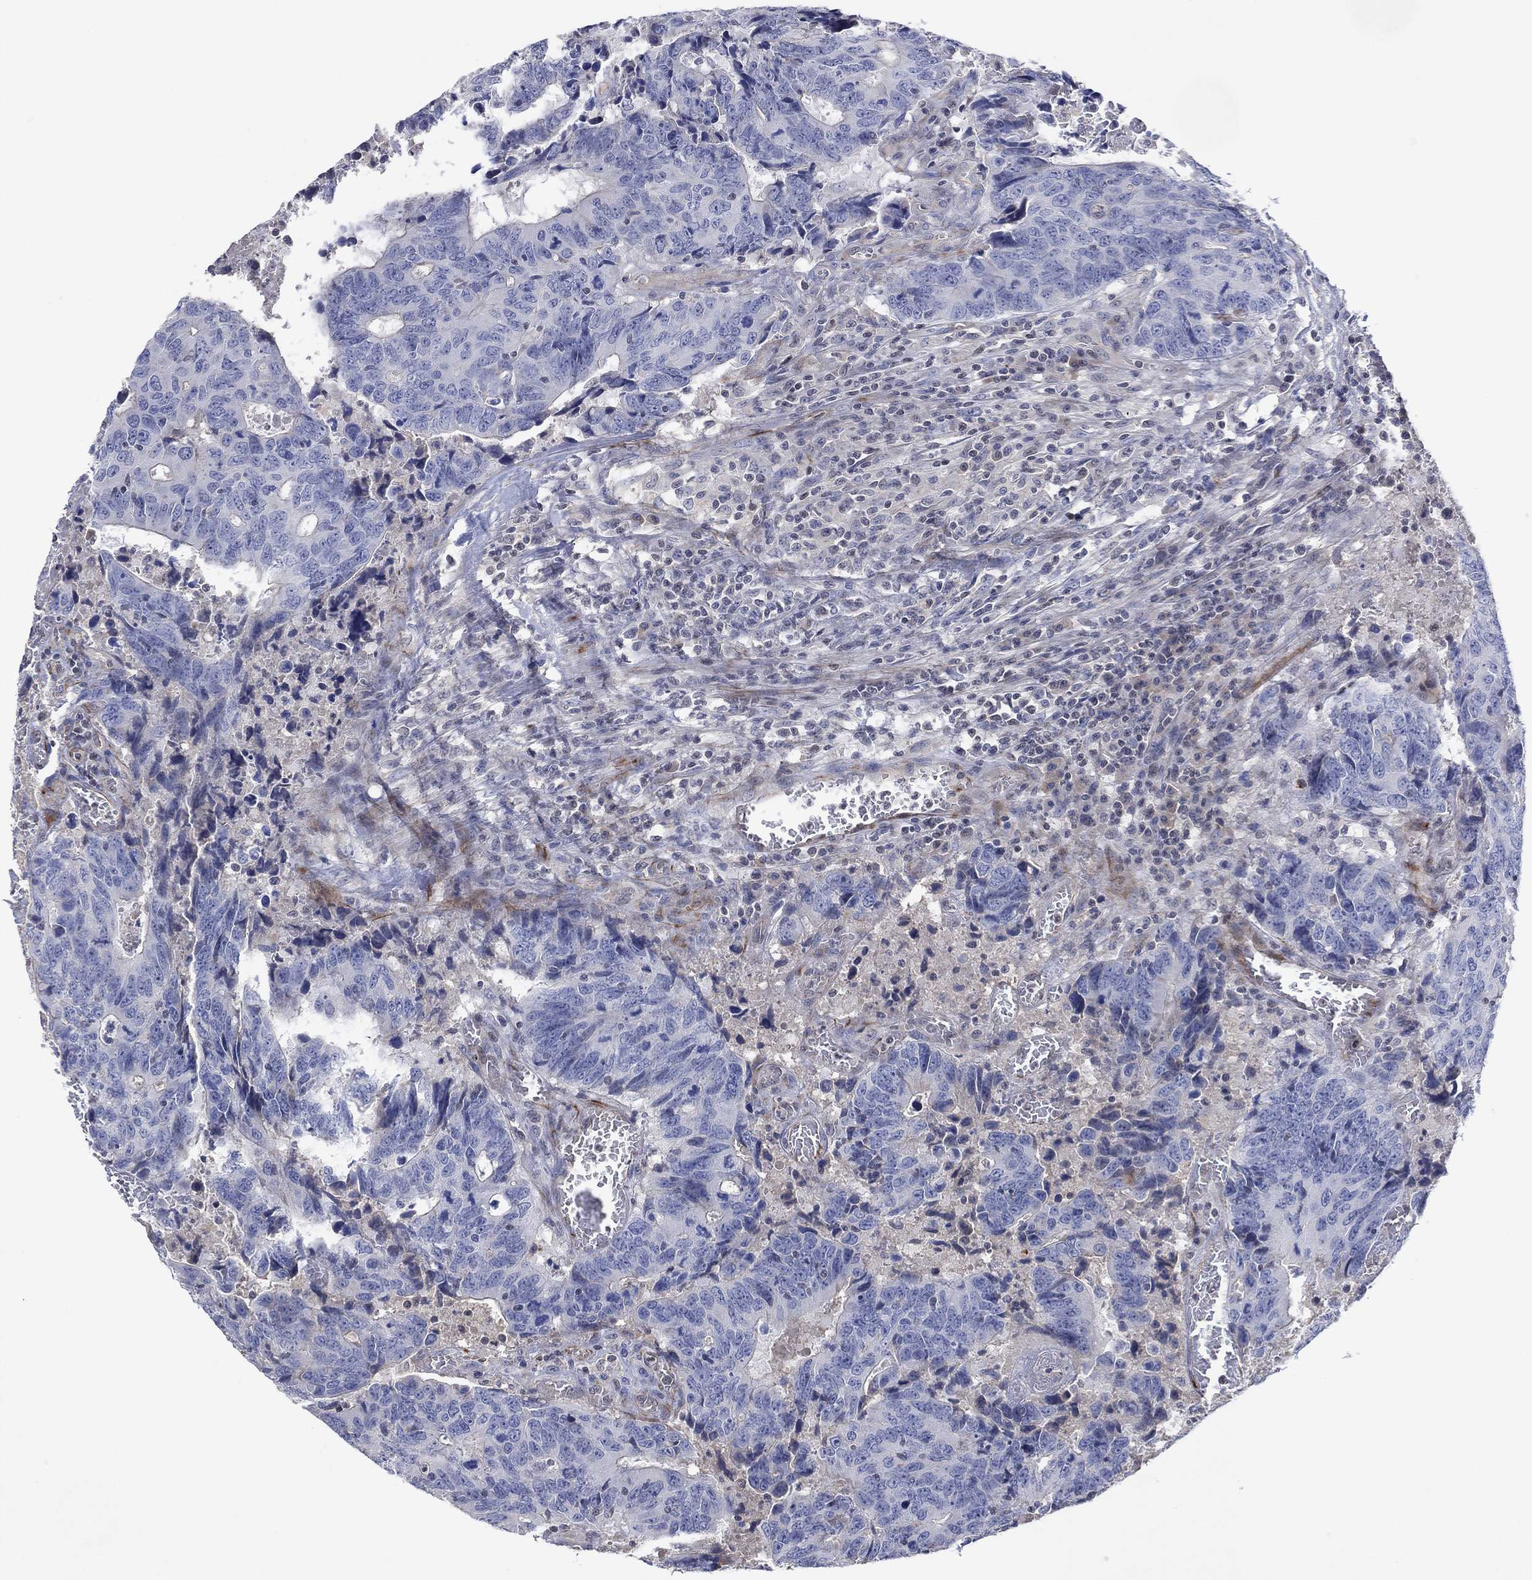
{"staining": {"intensity": "negative", "quantity": "none", "location": "none"}, "tissue": "colorectal cancer", "cell_type": "Tumor cells", "image_type": "cancer", "snomed": [{"axis": "morphology", "description": "Adenocarcinoma, NOS"}, {"axis": "topography", "description": "Colon"}], "caption": "Immunohistochemistry (IHC) image of human colorectal cancer stained for a protein (brown), which exhibits no positivity in tumor cells.", "gene": "FLI1", "patient": {"sex": "female", "age": 77}}